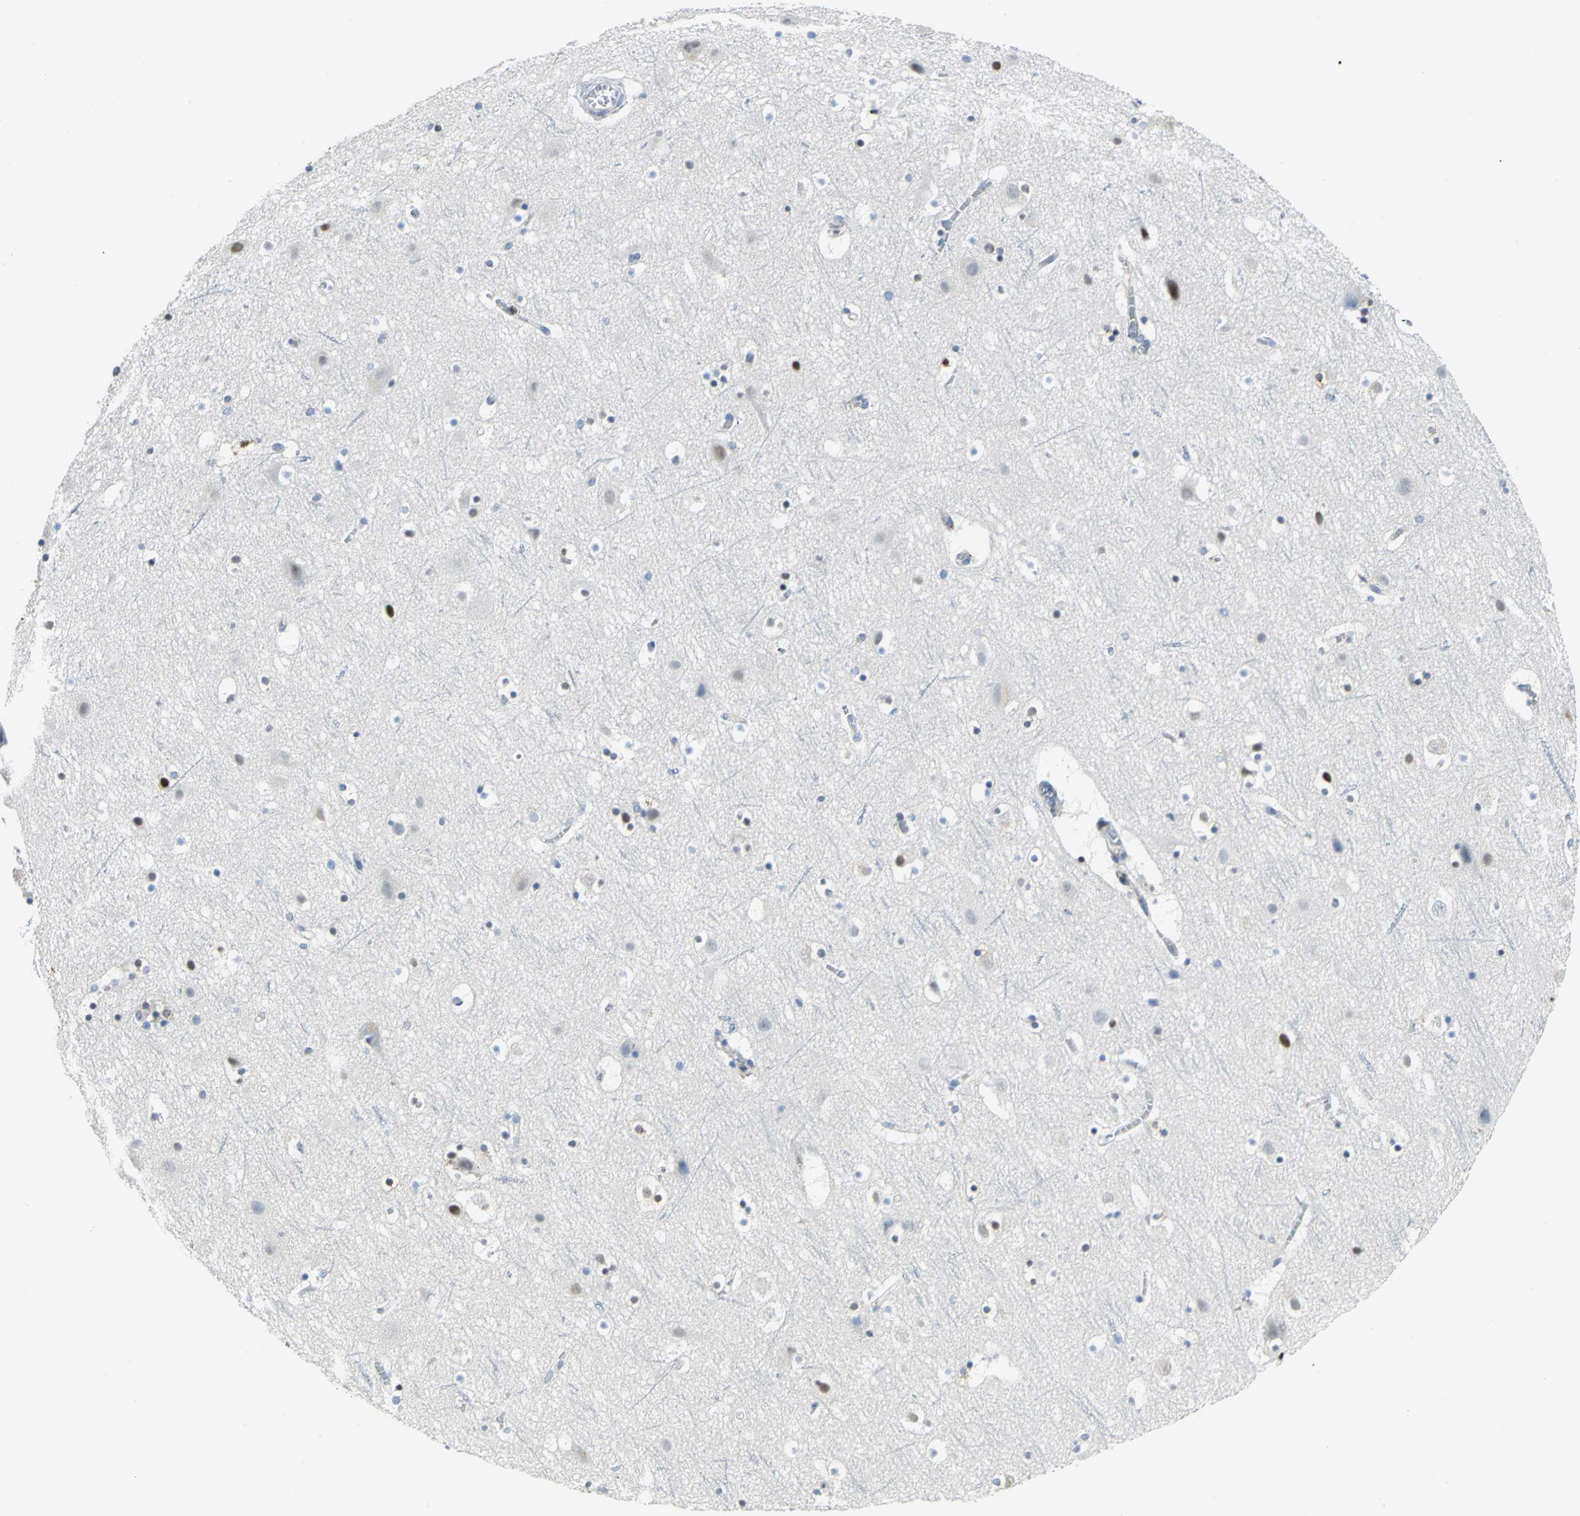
{"staining": {"intensity": "negative", "quantity": "none", "location": "none"}, "tissue": "cerebral cortex", "cell_type": "Endothelial cells", "image_type": "normal", "snomed": [{"axis": "morphology", "description": "Normal tissue, NOS"}, {"axis": "topography", "description": "Cerebral cortex"}], "caption": "Image shows no protein staining in endothelial cells of benign cerebral cortex. (DAB (3,3'-diaminobenzidine) IHC with hematoxylin counter stain).", "gene": "YBX1", "patient": {"sex": "male", "age": 45}}